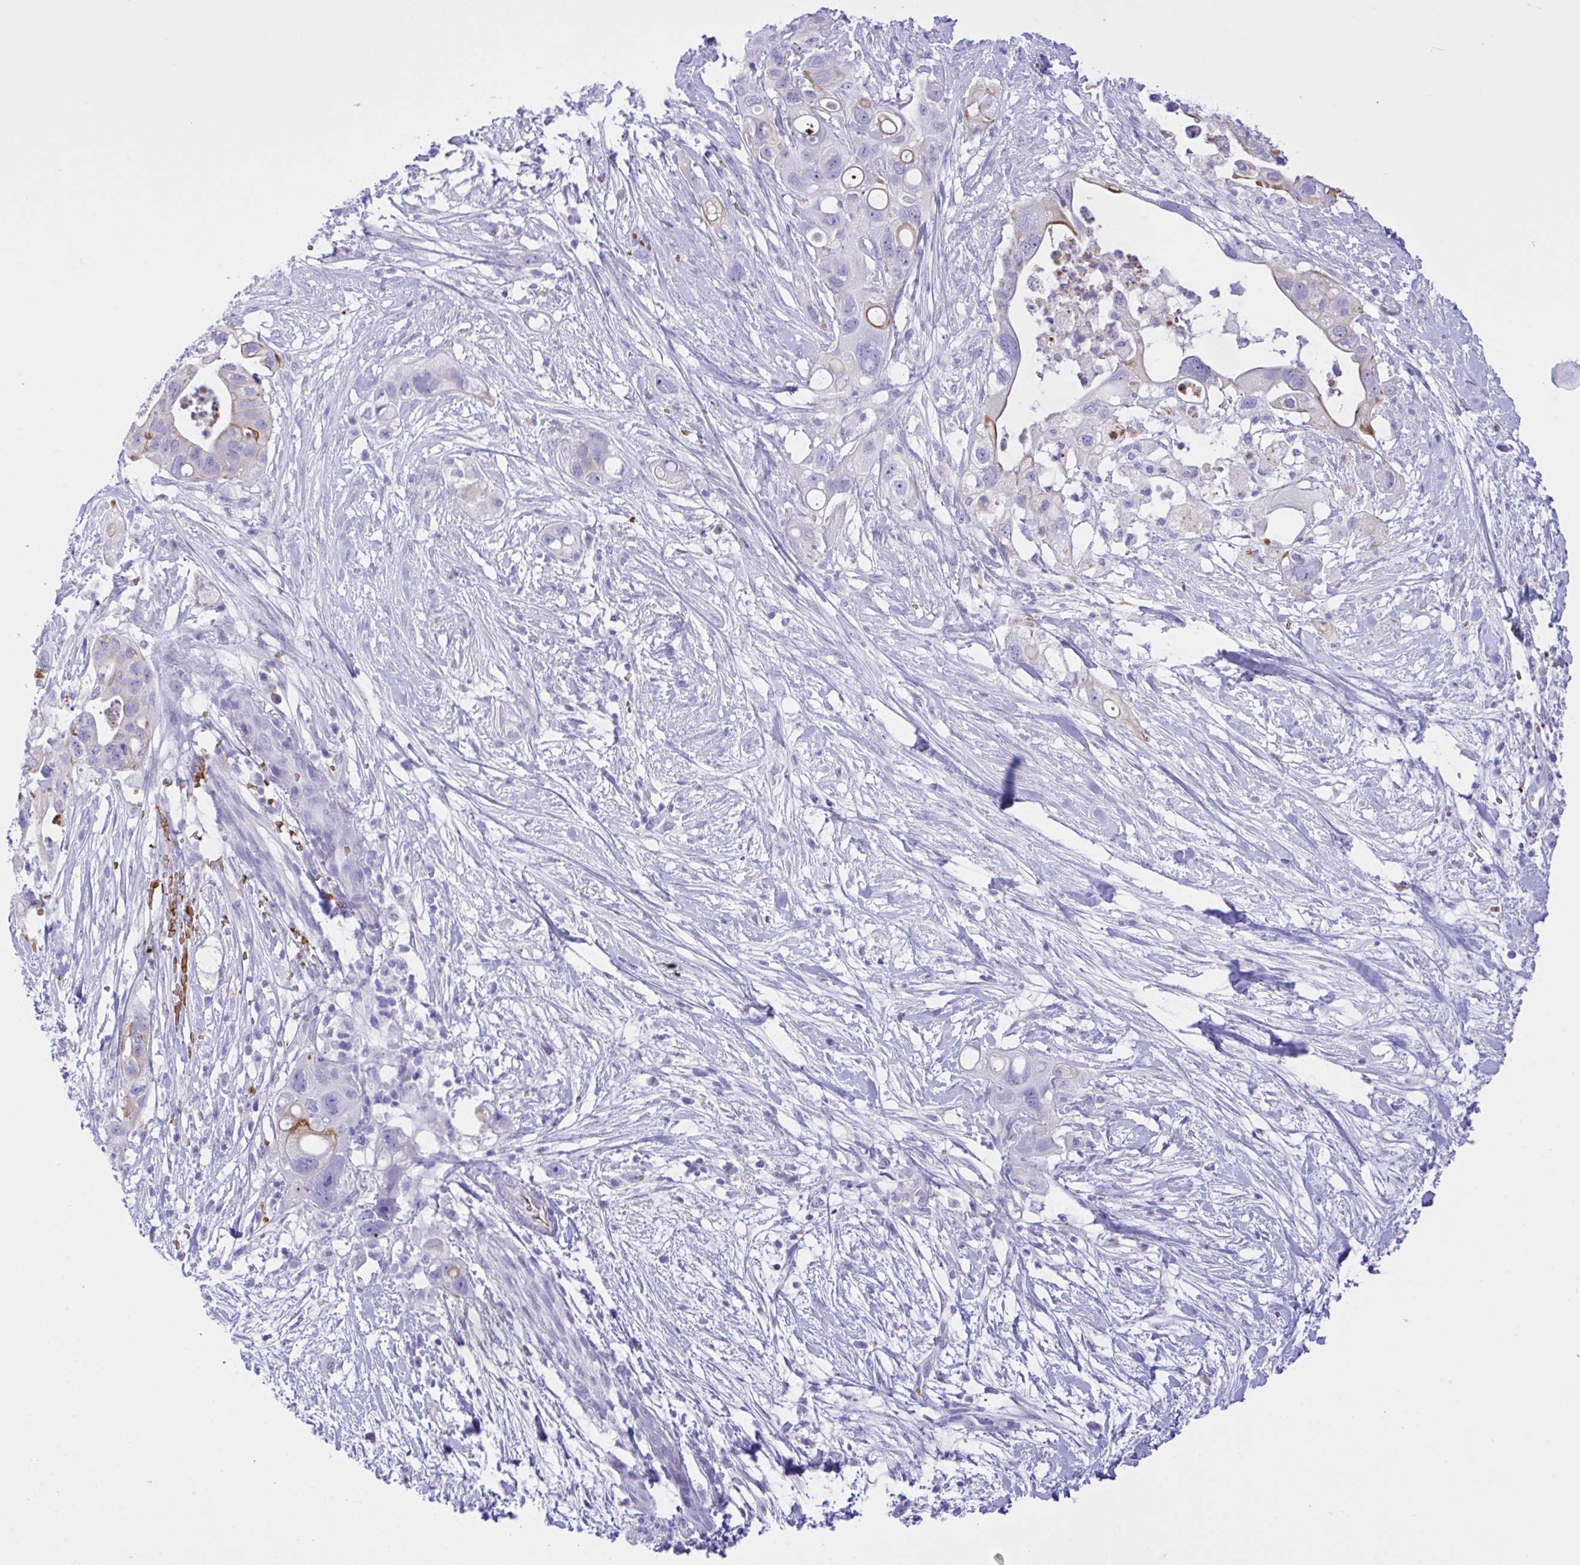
{"staining": {"intensity": "moderate", "quantity": "<25%", "location": "cytoplasmic/membranous"}, "tissue": "pancreatic cancer", "cell_type": "Tumor cells", "image_type": "cancer", "snomed": [{"axis": "morphology", "description": "Adenocarcinoma, NOS"}, {"axis": "topography", "description": "Pancreas"}], "caption": "DAB immunohistochemical staining of adenocarcinoma (pancreatic) shows moderate cytoplasmic/membranous protein staining in about <25% of tumor cells.", "gene": "ZNF221", "patient": {"sex": "female", "age": 72}}